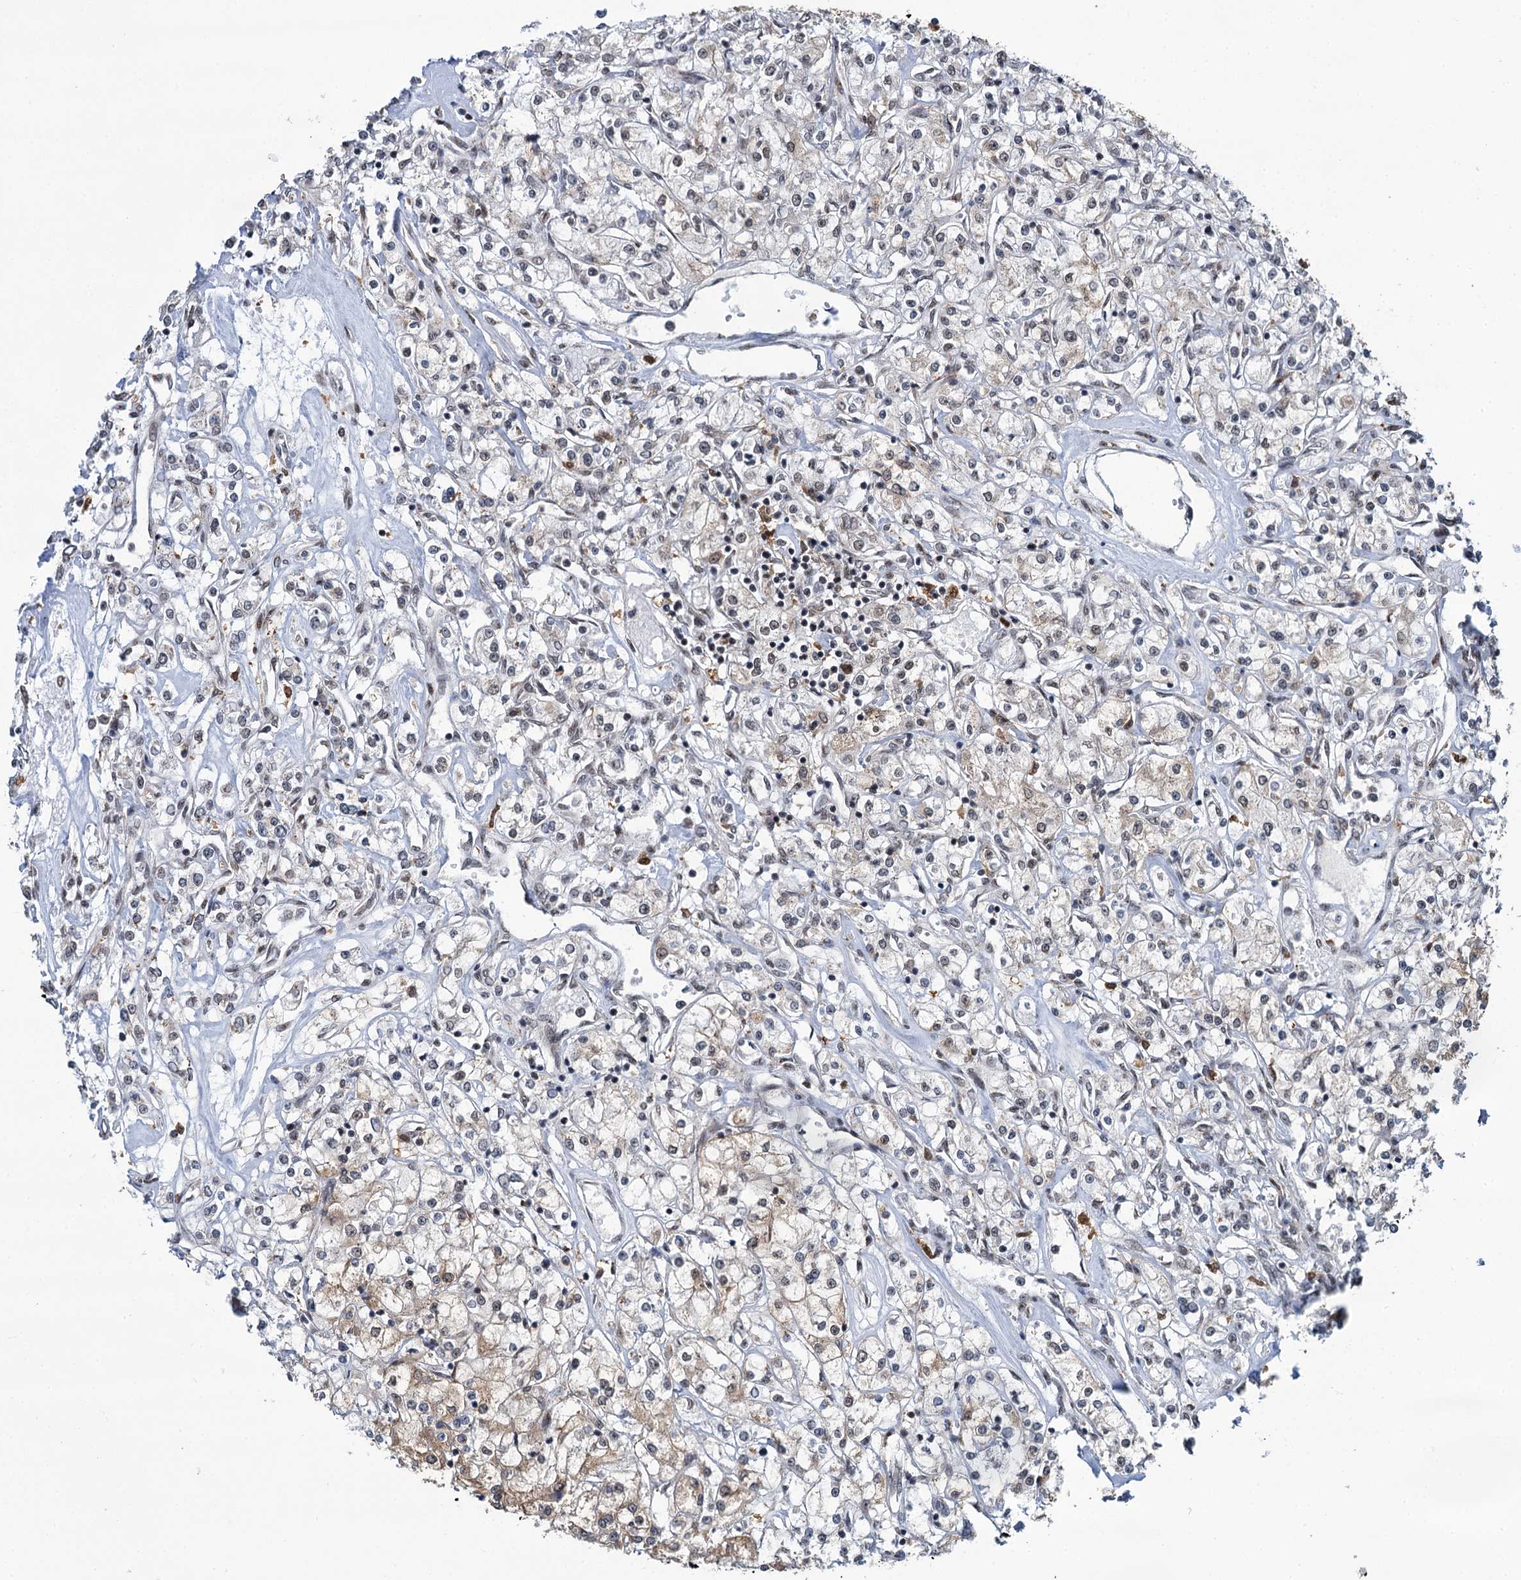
{"staining": {"intensity": "weak", "quantity": "<25%", "location": "cytoplasmic/membranous"}, "tissue": "renal cancer", "cell_type": "Tumor cells", "image_type": "cancer", "snomed": [{"axis": "morphology", "description": "Adenocarcinoma, NOS"}, {"axis": "topography", "description": "Kidney"}], "caption": "Renal adenocarcinoma stained for a protein using IHC exhibits no expression tumor cells.", "gene": "PPHLN1", "patient": {"sex": "female", "age": 59}}